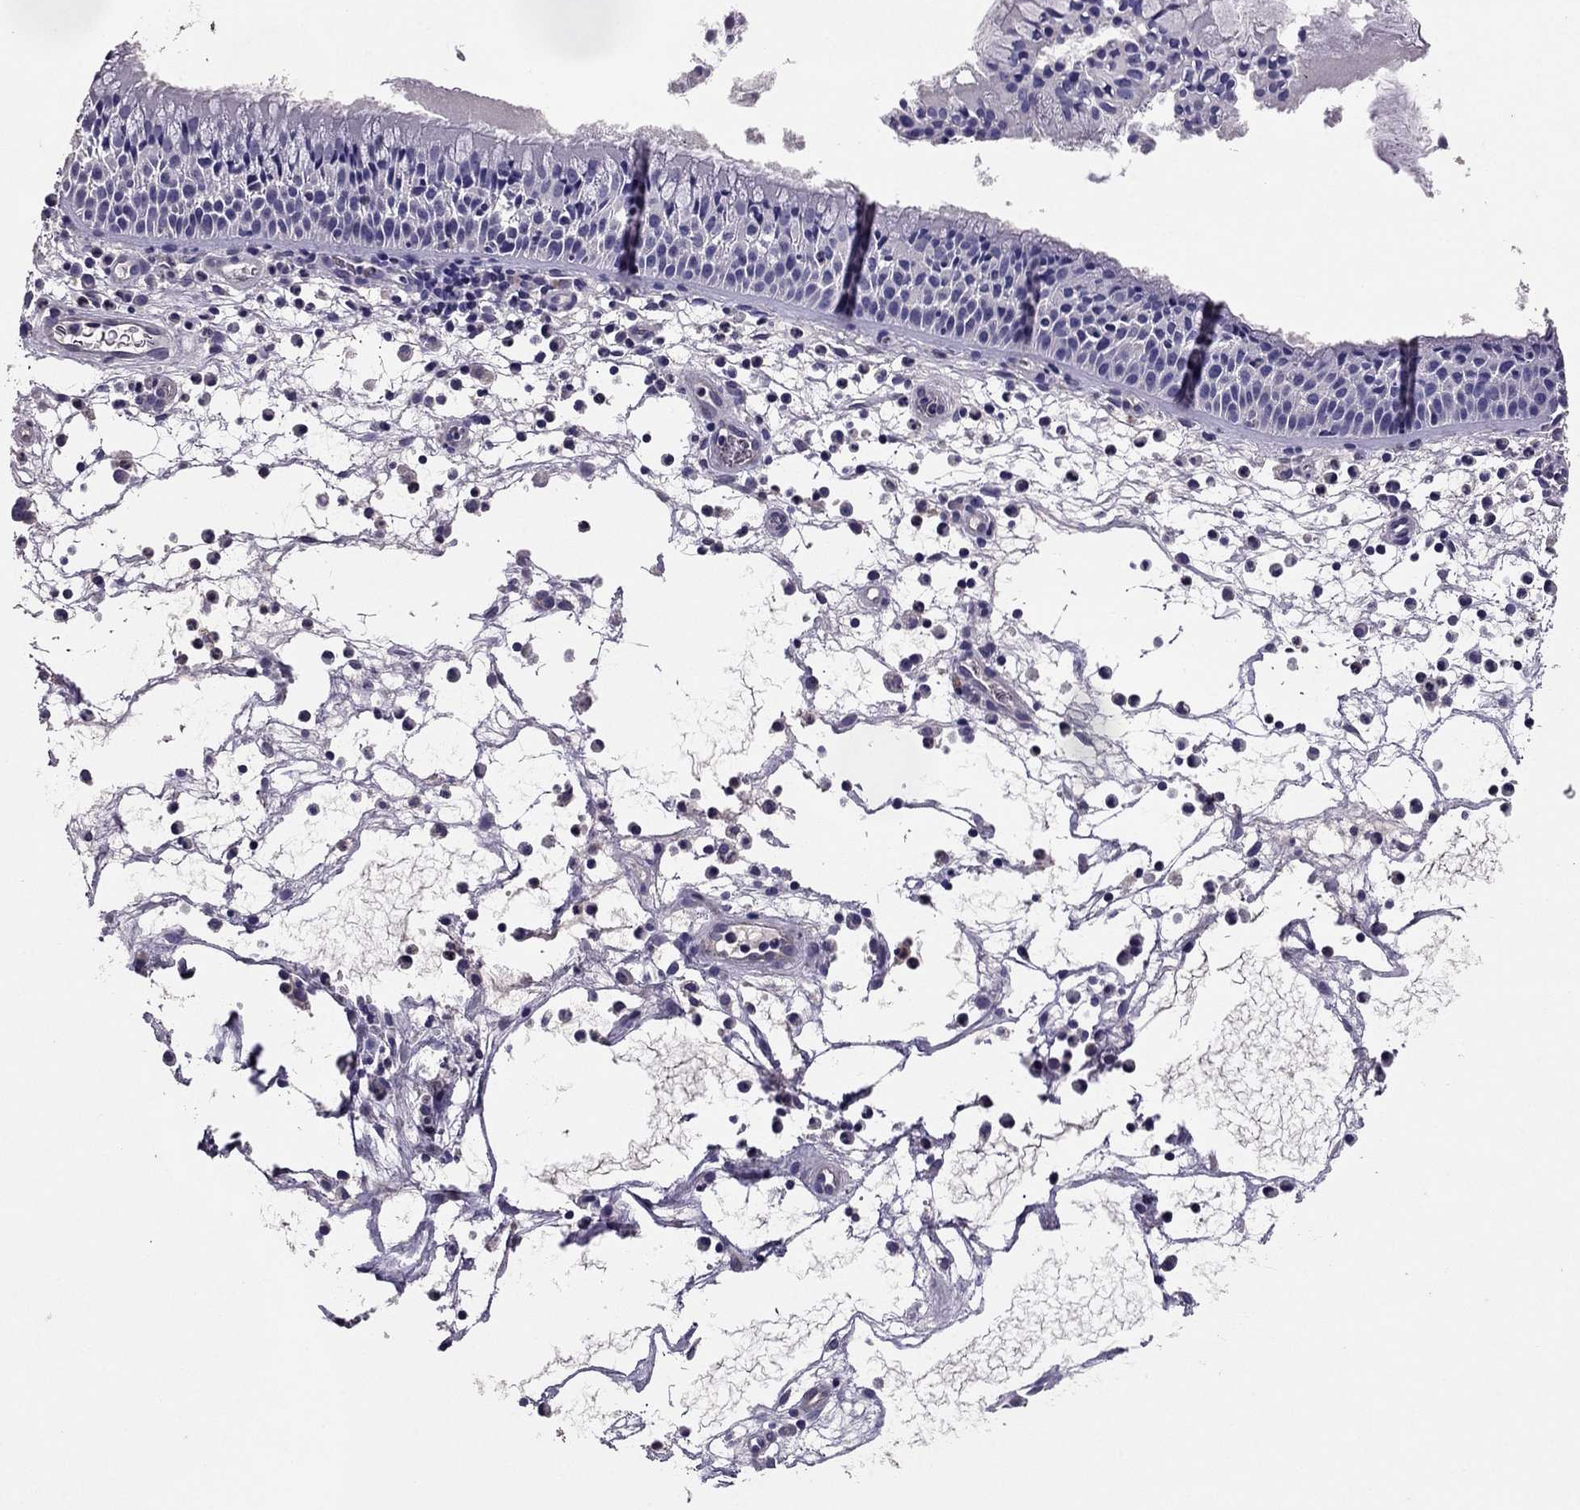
{"staining": {"intensity": "negative", "quantity": "none", "location": "none"}, "tissue": "nasopharynx", "cell_type": "Respiratory epithelial cells", "image_type": "normal", "snomed": [{"axis": "morphology", "description": "Normal tissue, NOS"}, {"axis": "topography", "description": "Nasopharynx"}], "caption": "Immunohistochemistry (IHC) histopathology image of normal human nasopharynx stained for a protein (brown), which exhibits no positivity in respiratory epithelial cells.", "gene": "RFLNB", "patient": {"sex": "male", "age": 51}}